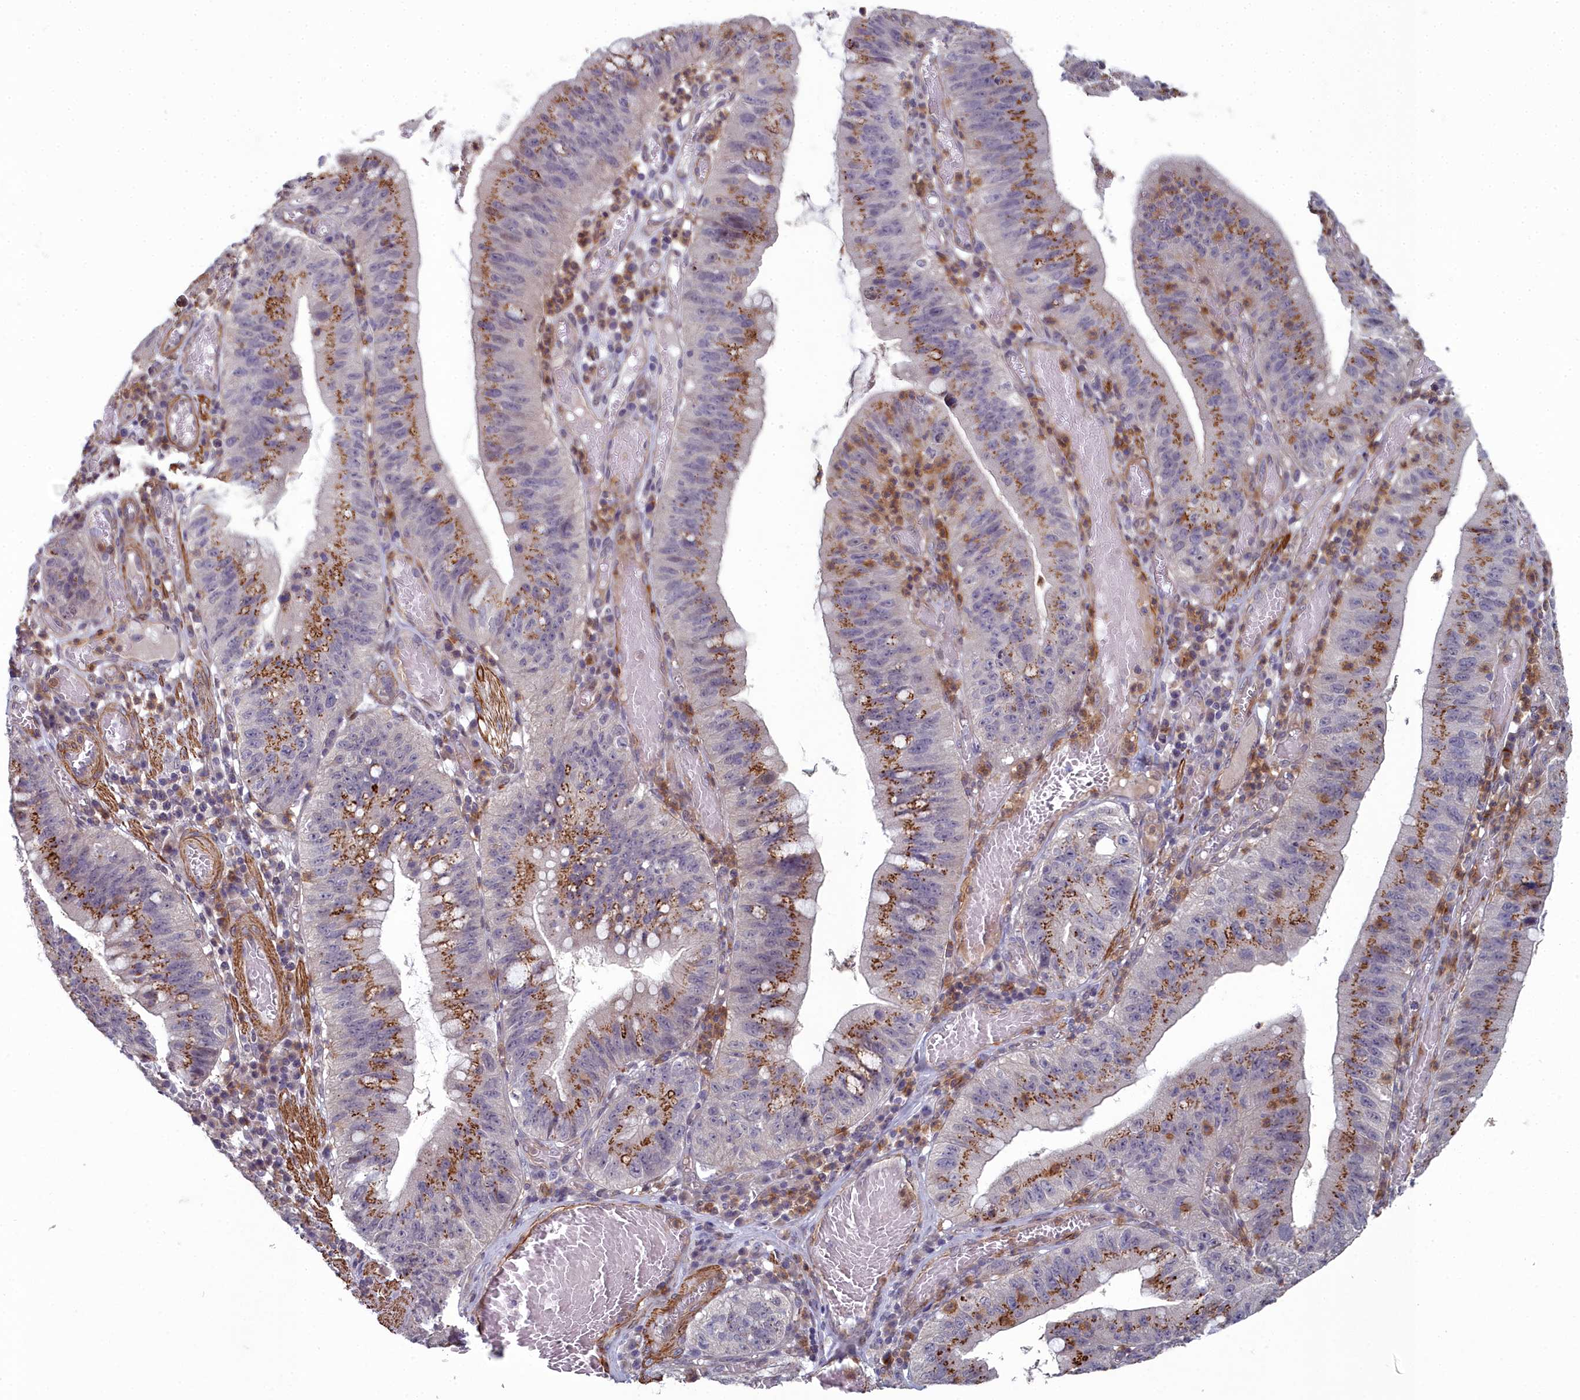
{"staining": {"intensity": "moderate", "quantity": ">75%", "location": "cytoplasmic/membranous"}, "tissue": "stomach cancer", "cell_type": "Tumor cells", "image_type": "cancer", "snomed": [{"axis": "morphology", "description": "Adenocarcinoma, NOS"}, {"axis": "topography", "description": "Stomach"}], "caption": "This image demonstrates immunohistochemistry (IHC) staining of human stomach cancer, with medium moderate cytoplasmic/membranous staining in approximately >75% of tumor cells.", "gene": "ZNF626", "patient": {"sex": "male", "age": 59}}